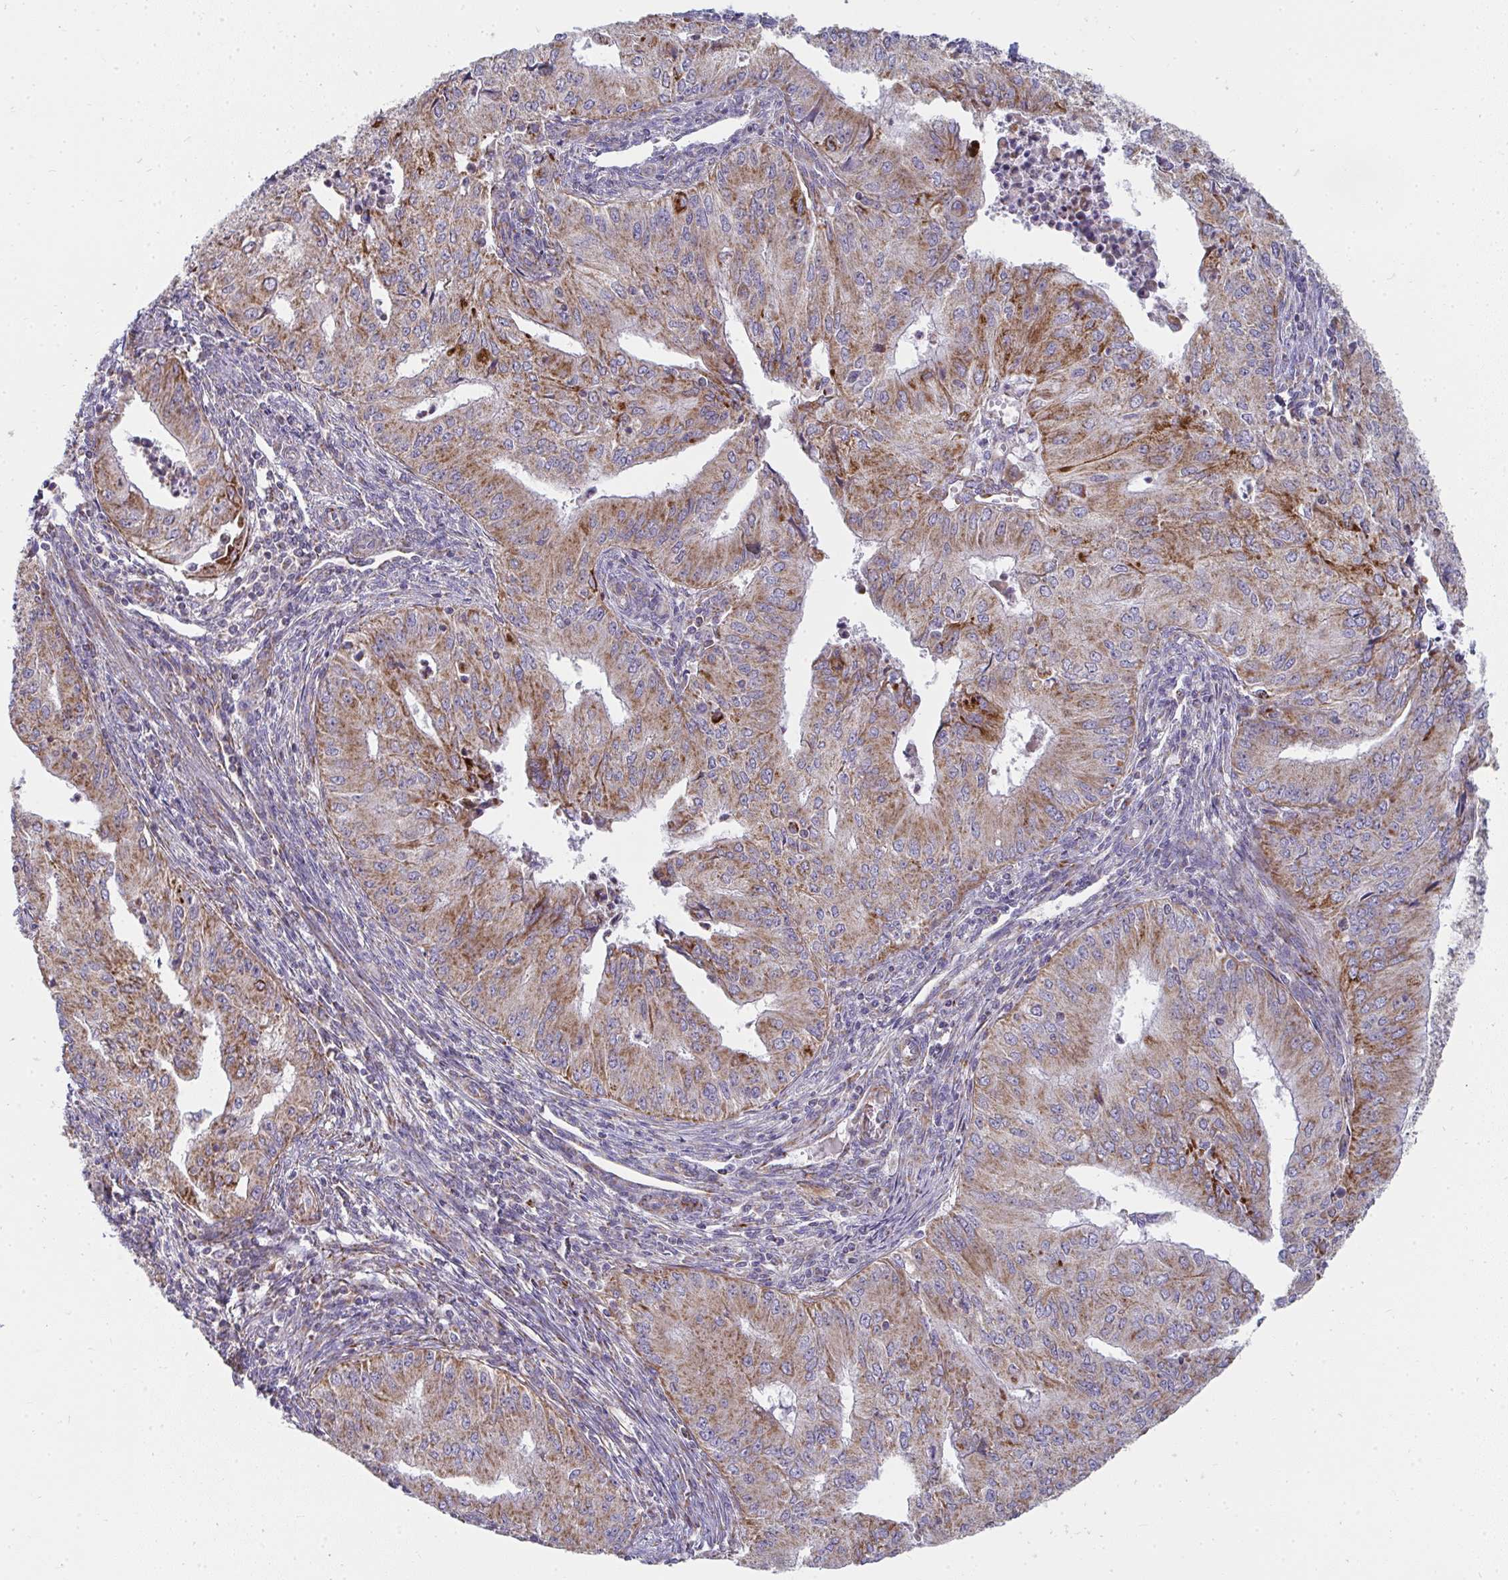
{"staining": {"intensity": "moderate", "quantity": "25%-75%", "location": "cytoplasmic/membranous"}, "tissue": "endometrial cancer", "cell_type": "Tumor cells", "image_type": "cancer", "snomed": [{"axis": "morphology", "description": "Adenocarcinoma, NOS"}, {"axis": "topography", "description": "Endometrium"}], "caption": "Brown immunohistochemical staining in human endometrial cancer (adenocarcinoma) demonstrates moderate cytoplasmic/membranous staining in about 25%-75% of tumor cells.", "gene": "FAHD1", "patient": {"sex": "female", "age": 50}}